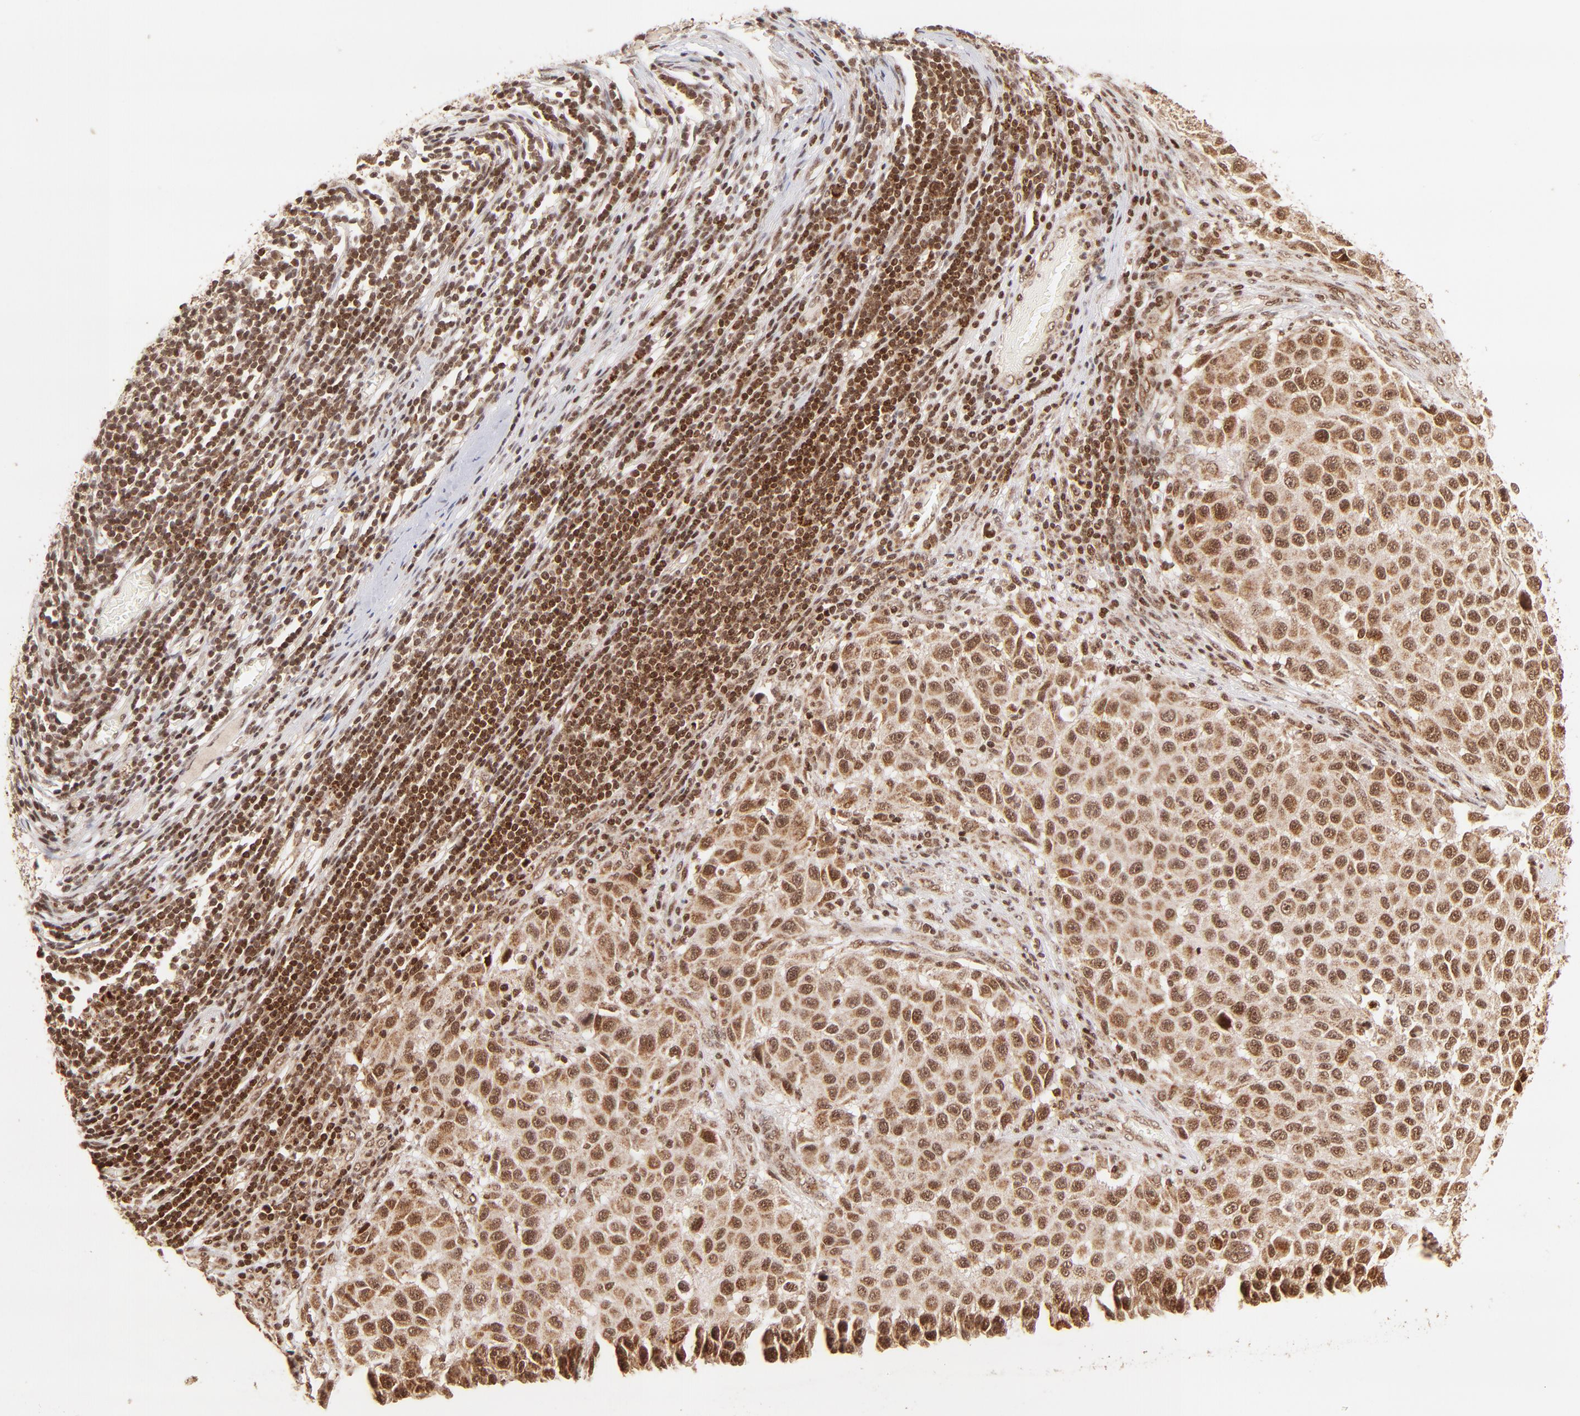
{"staining": {"intensity": "moderate", "quantity": ">75%", "location": "cytoplasmic/membranous"}, "tissue": "melanoma", "cell_type": "Tumor cells", "image_type": "cancer", "snomed": [{"axis": "morphology", "description": "Malignant melanoma, Metastatic site"}, {"axis": "topography", "description": "Lymph node"}], "caption": "Malignant melanoma (metastatic site) stained for a protein displays moderate cytoplasmic/membranous positivity in tumor cells. (Stains: DAB in brown, nuclei in blue, Microscopy: brightfield microscopy at high magnification).", "gene": "MED15", "patient": {"sex": "male", "age": 61}}